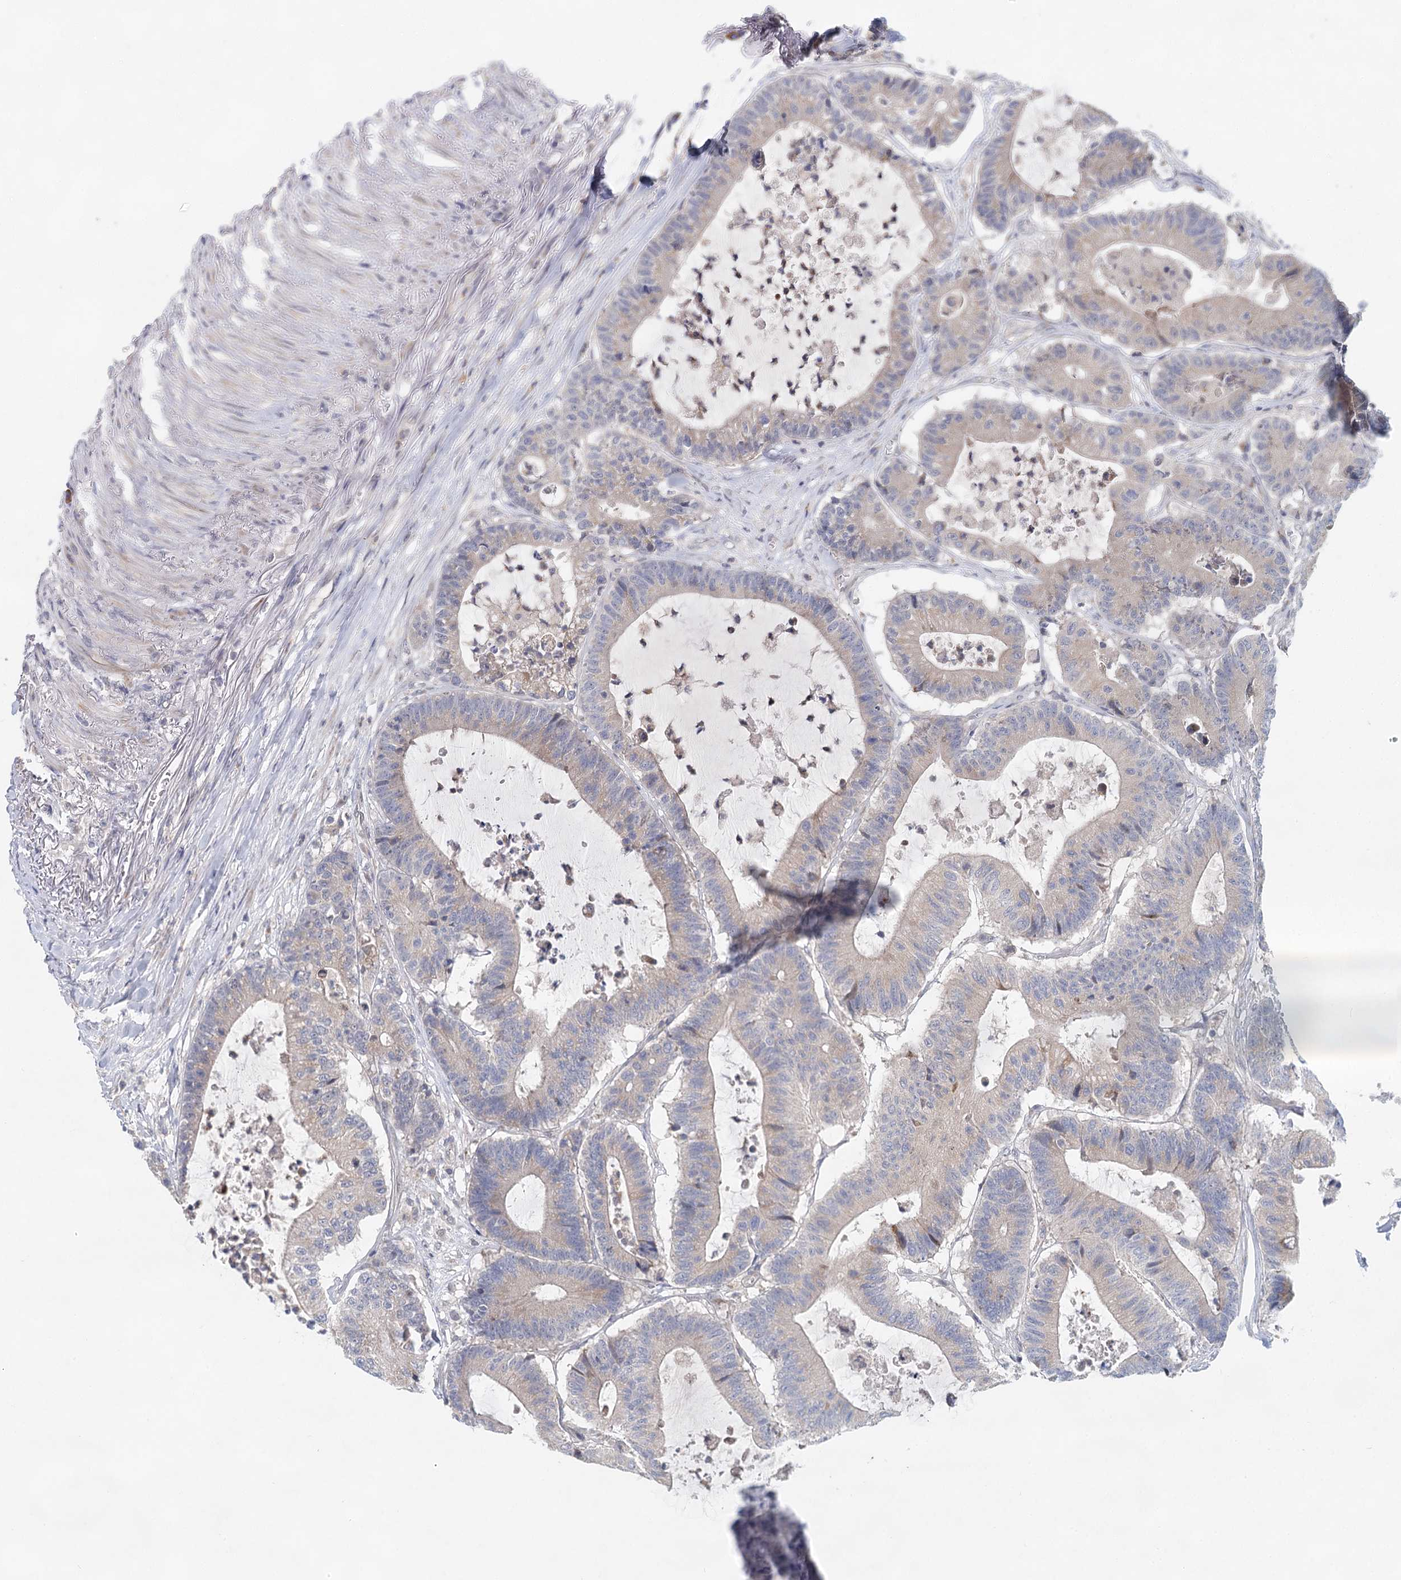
{"staining": {"intensity": "negative", "quantity": "none", "location": "none"}, "tissue": "colorectal cancer", "cell_type": "Tumor cells", "image_type": "cancer", "snomed": [{"axis": "morphology", "description": "Adenocarcinoma, NOS"}, {"axis": "topography", "description": "Colon"}], "caption": "Immunohistochemistry (IHC) histopathology image of neoplastic tissue: human adenocarcinoma (colorectal) stained with DAB exhibits no significant protein staining in tumor cells.", "gene": "BLTP1", "patient": {"sex": "female", "age": 84}}